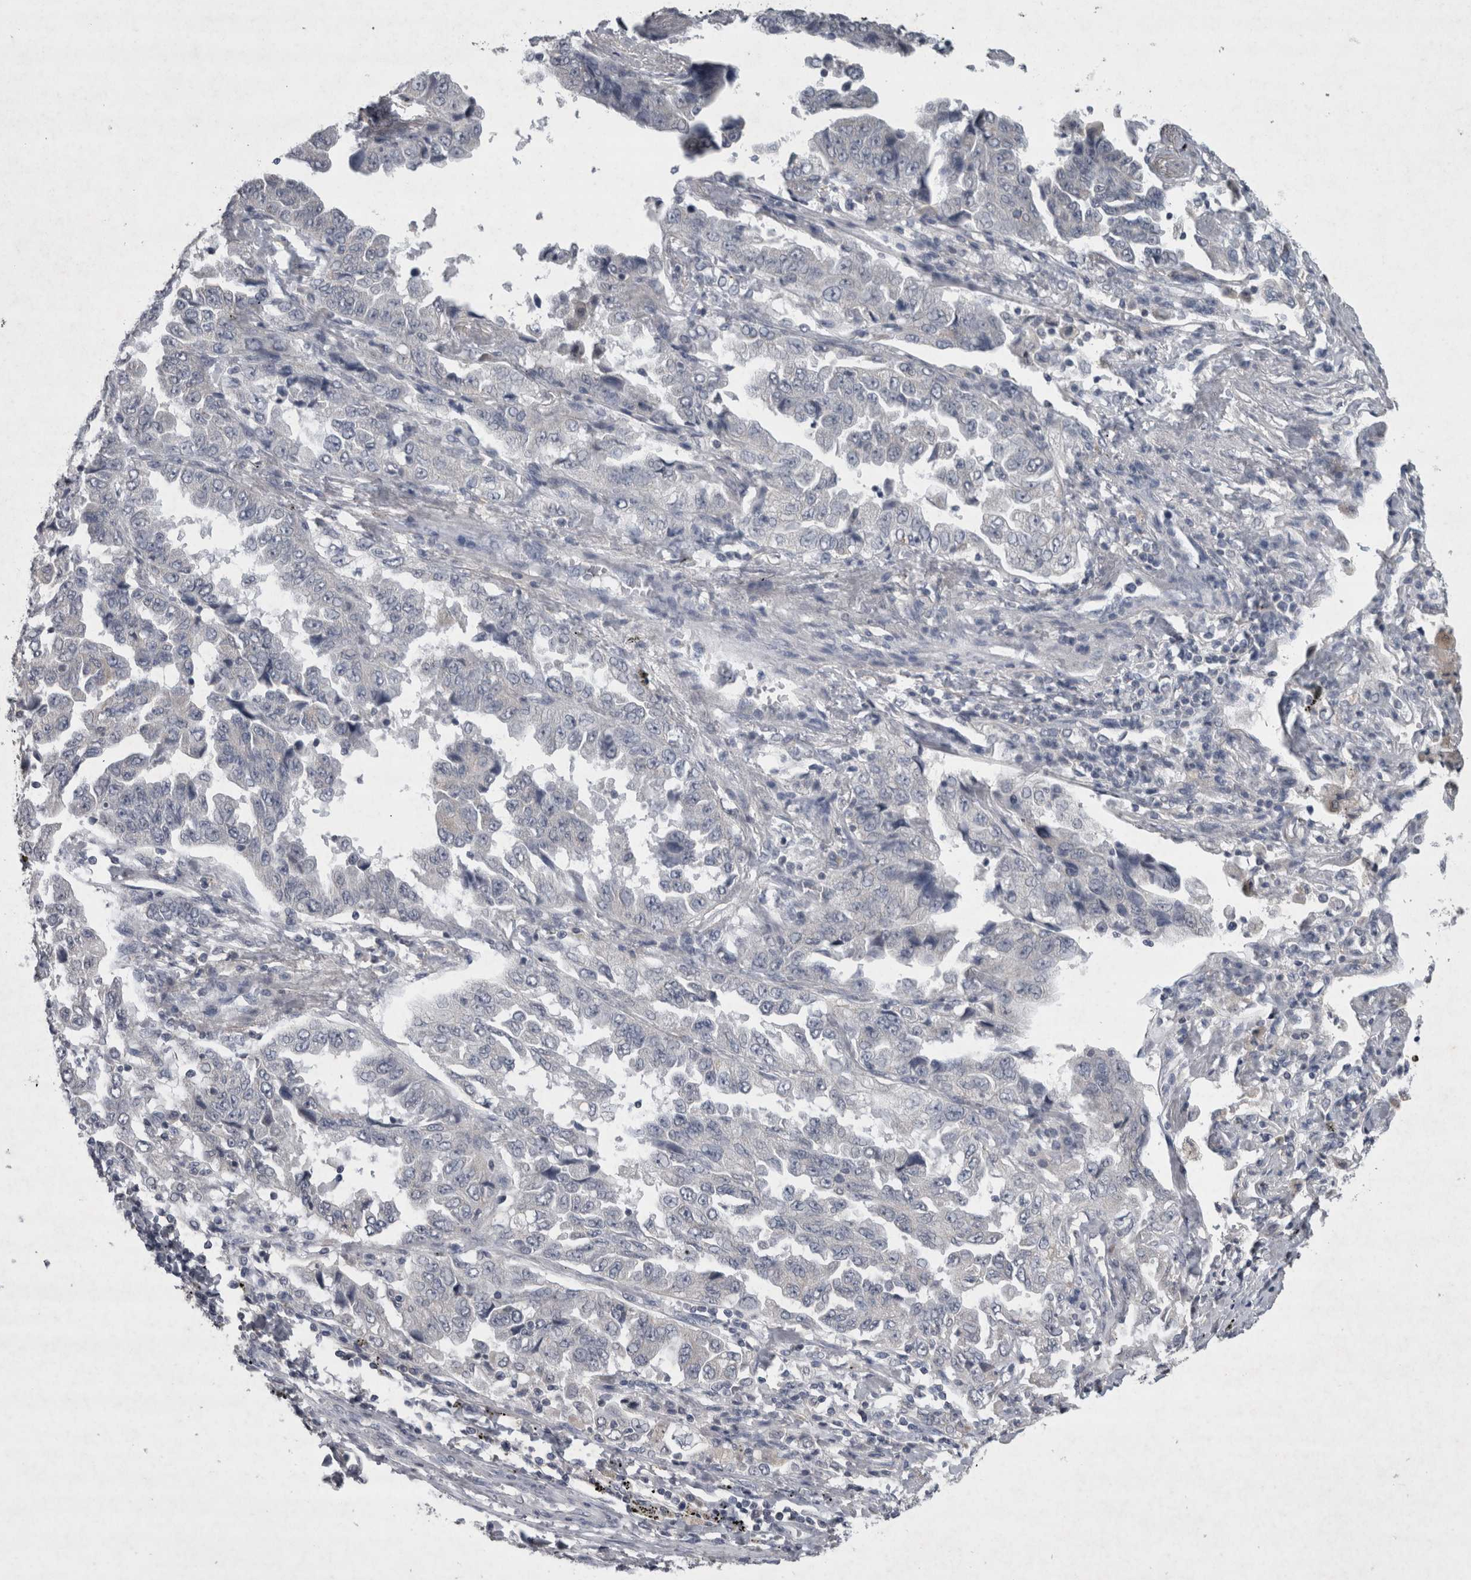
{"staining": {"intensity": "negative", "quantity": "none", "location": "none"}, "tissue": "lung cancer", "cell_type": "Tumor cells", "image_type": "cancer", "snomed": [{"axis": "morphology", "description": "Adenocarcinoma, NOS"}, {"axis": "topography", "description": "Lung"}], "caption": "This is an immunohistochemistry (IHC) micrograph of human lung adenocarcinoma. There is no staining in tumor cells.", "gene": "WNT7A", "patient": {"sex": "female", "age": 51}}